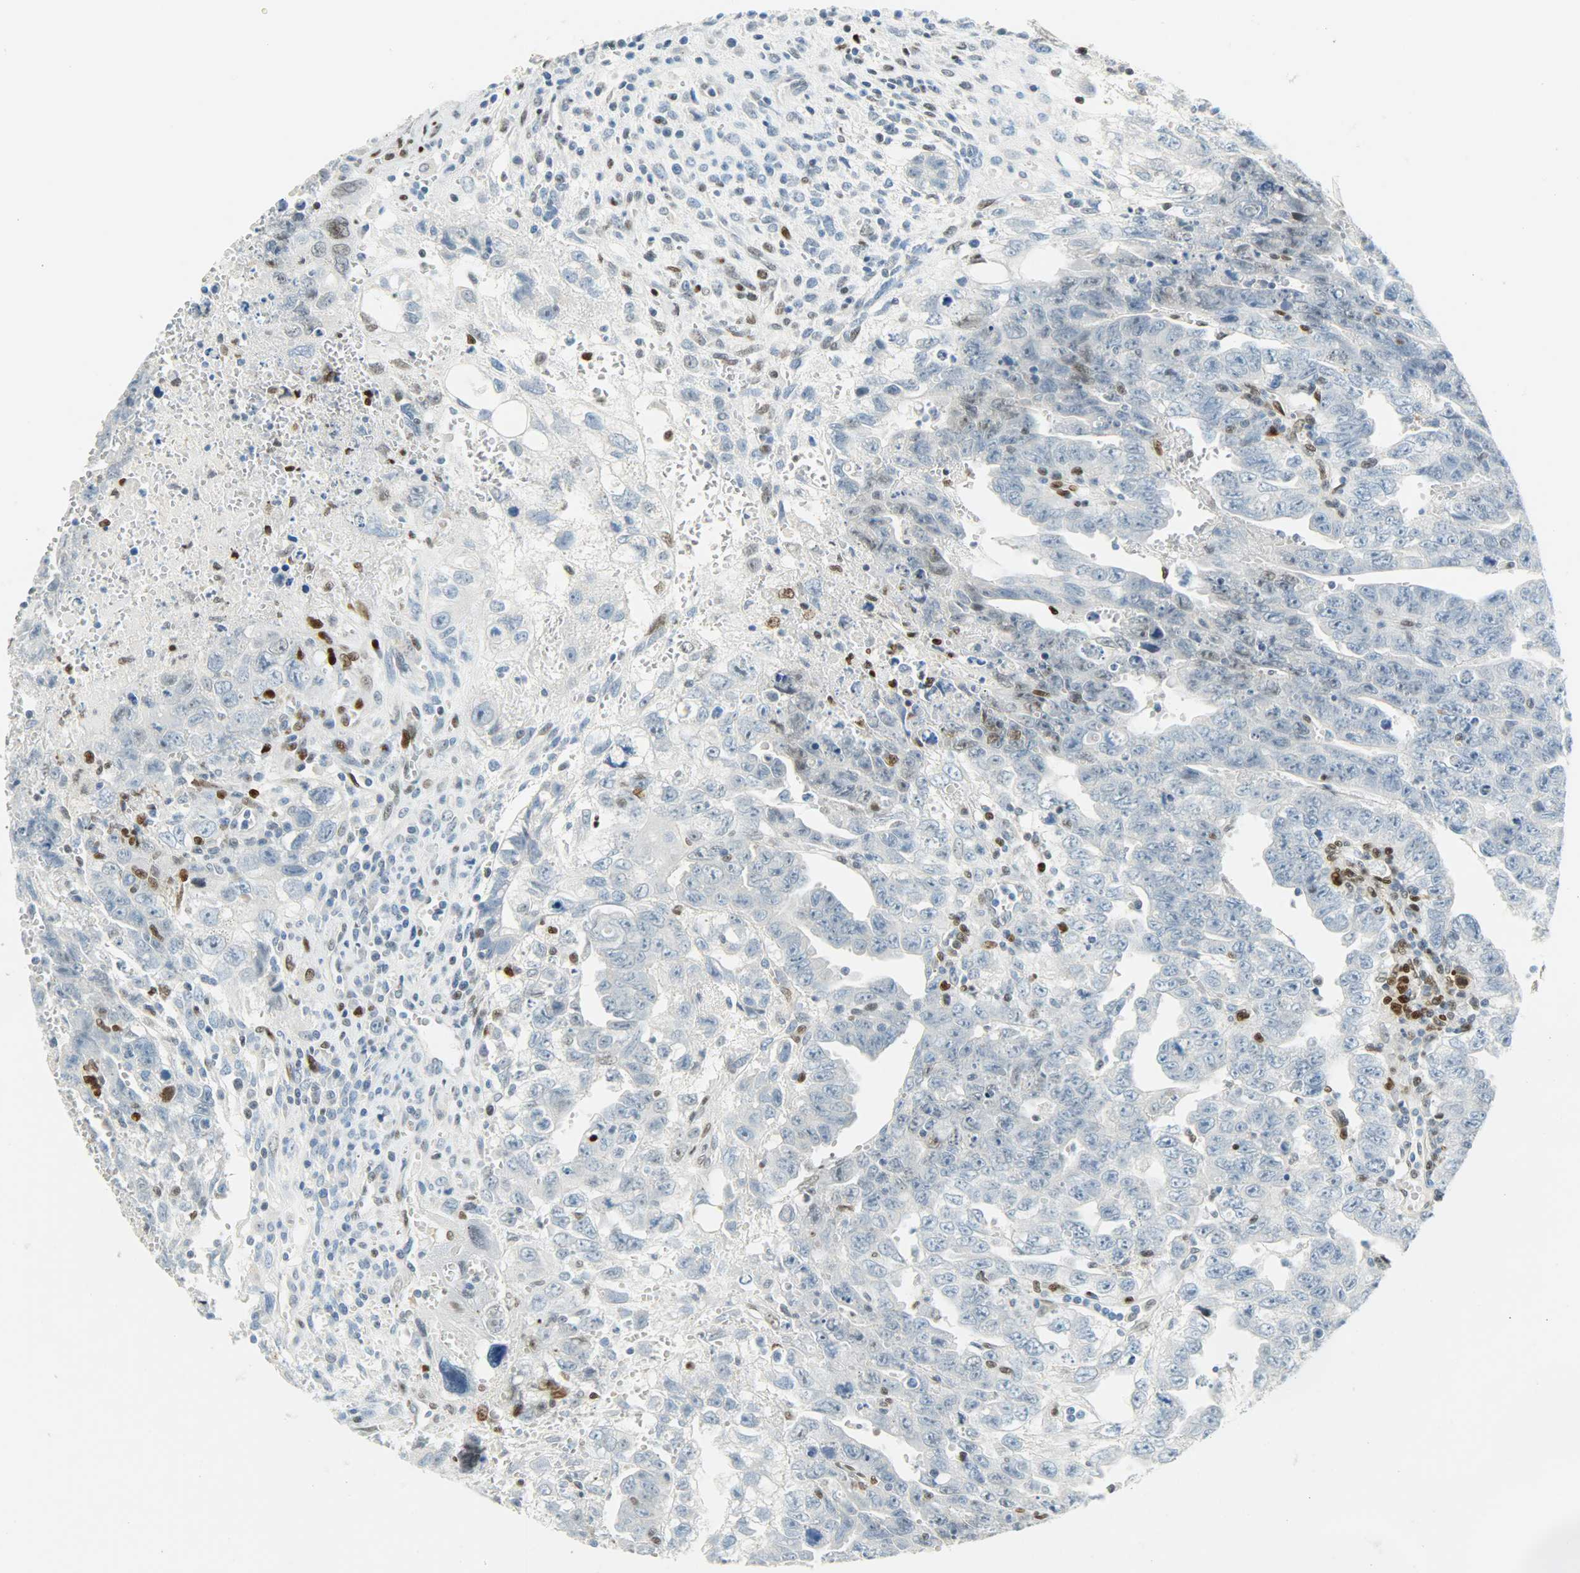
{"staining": {"intensity": "negative", "quantity": "none", "location": "none"}, "tissue": "testis cancer", "cell_type": "Tumor cells", "image_type": "cancer", "snomed": [{"axis": "morphology", "description": "Carcinoma, Embryonal, NOS"}, {"axis": "topography", "description": "Testis"}], "caption": "High magnification brightfield microscopy of testis embryonal carcinoma stained with DAB (3,3'-diaminobenzidine) (brown) and counterstained with hematoxylin (blue): tumor cells show no significant staining.", "gene": "JUNB", "patient": {"sex": "male", "age": 28}}